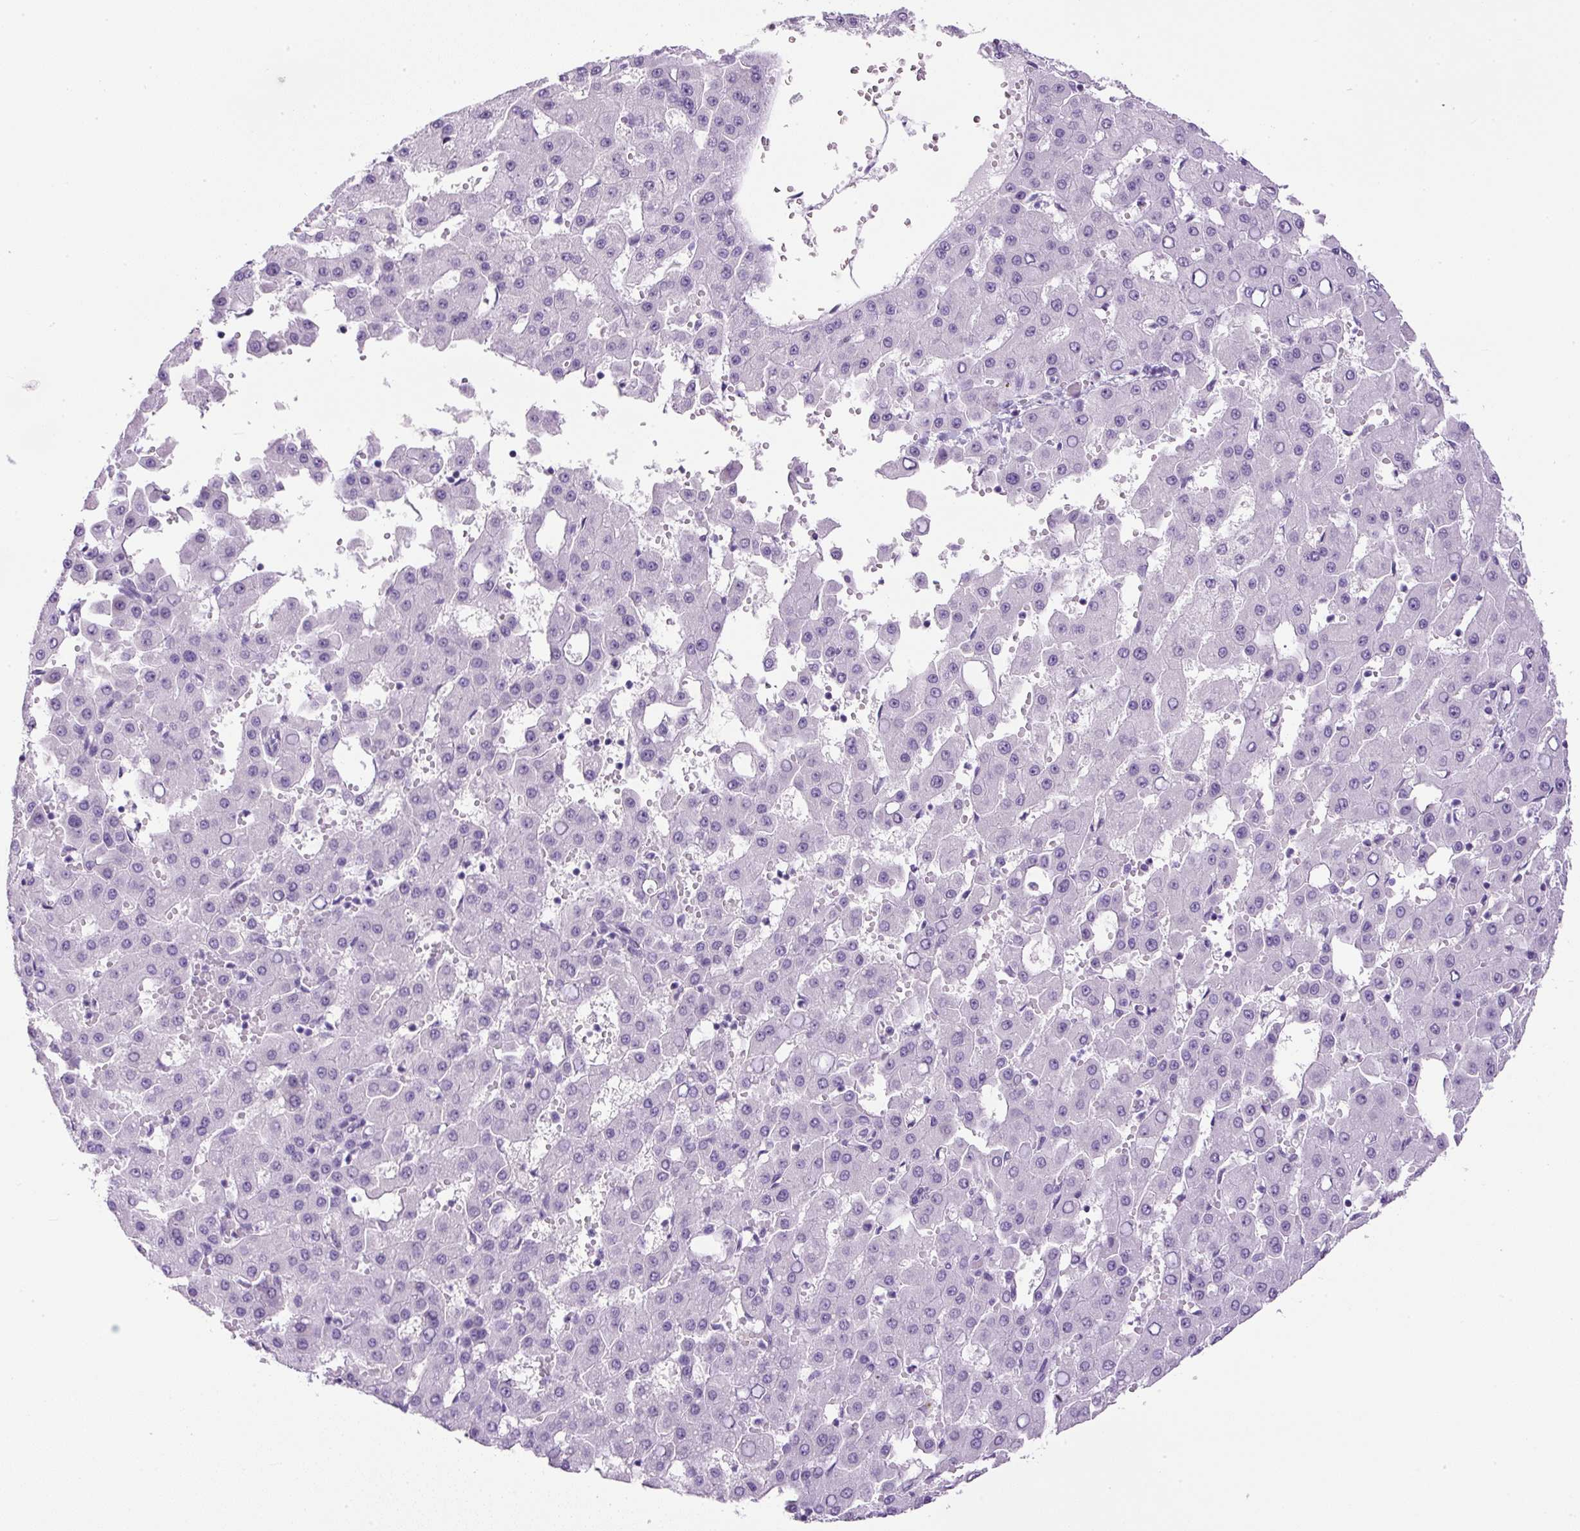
{"staining": {"intensity": "negative", "quantity": "none", "location": "none"}, "tissue": "liver cancer", "cell_type": "Tumor cells", "image_type": "cancer", "snomed": [{"axis": "morphology", "description": "Carcinoma, Hepatocellular, NOS"}, {"axis": "topography", "description": "Liver"}], "caption": "Tumor cells are negative for brown protein staining in liver cancer.", "gene": "RHBDD2", "patient": {"sex": "male", "age": 47}}